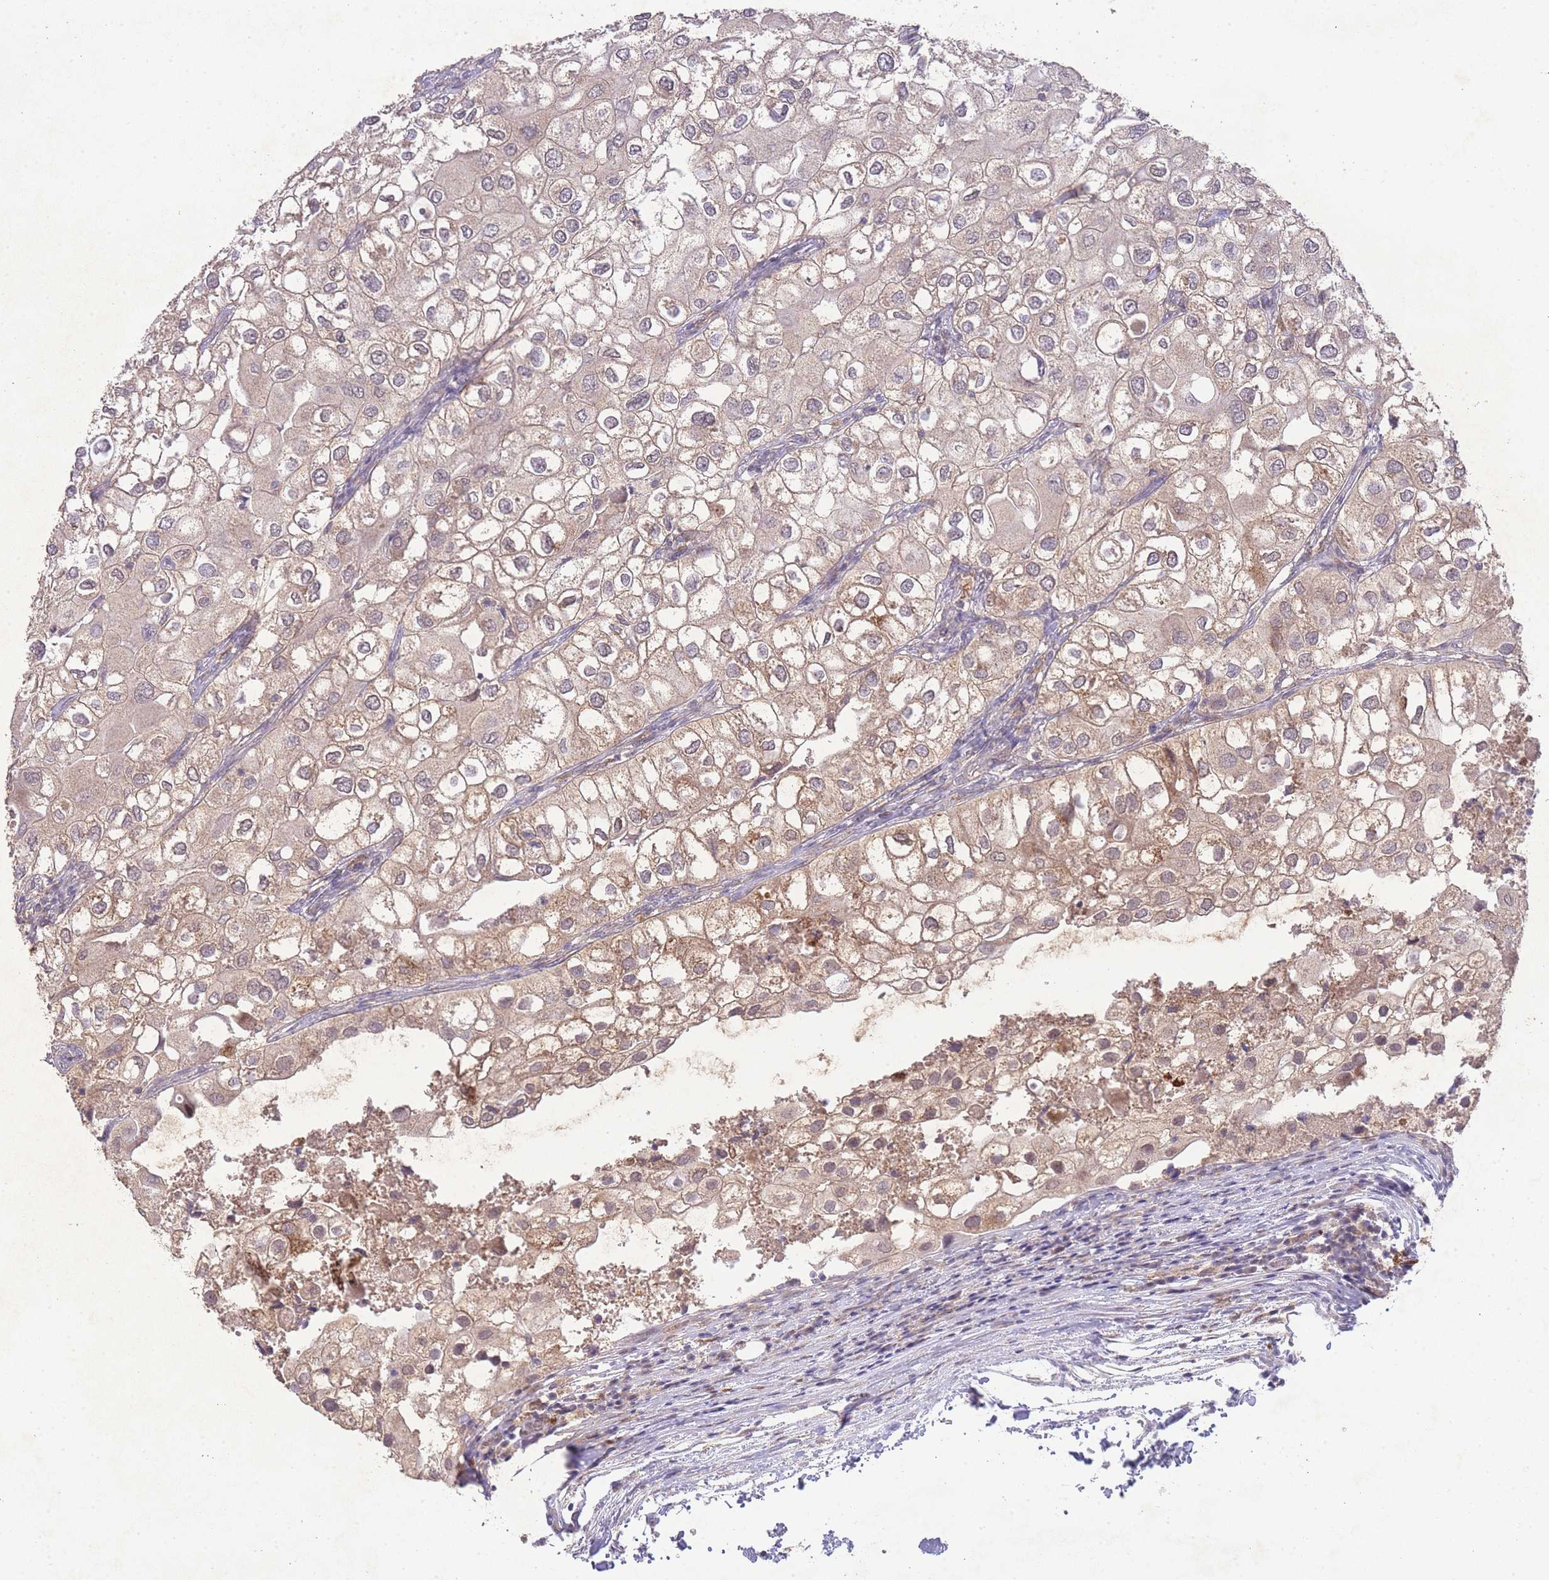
{"staining": {"intensity": "weak", "quantity": "<25%", "location": "cytoplasmic/membranous,nuclear"}, "tissue": "urothelial cancer", "cell_type": "Tumor cells", "image_type": "cancer", "snomed": [{"axis": "morphology", "description": "Urothelial carcinoma, High grade"}, {"axis": "topography", "description": "Urinary bladder"}], "caption": "Tumor cells are negative for brown protein staining in urothelial cancer.", "gene": "RNF144B", "patient": {"sex": "male", "age": 64}}